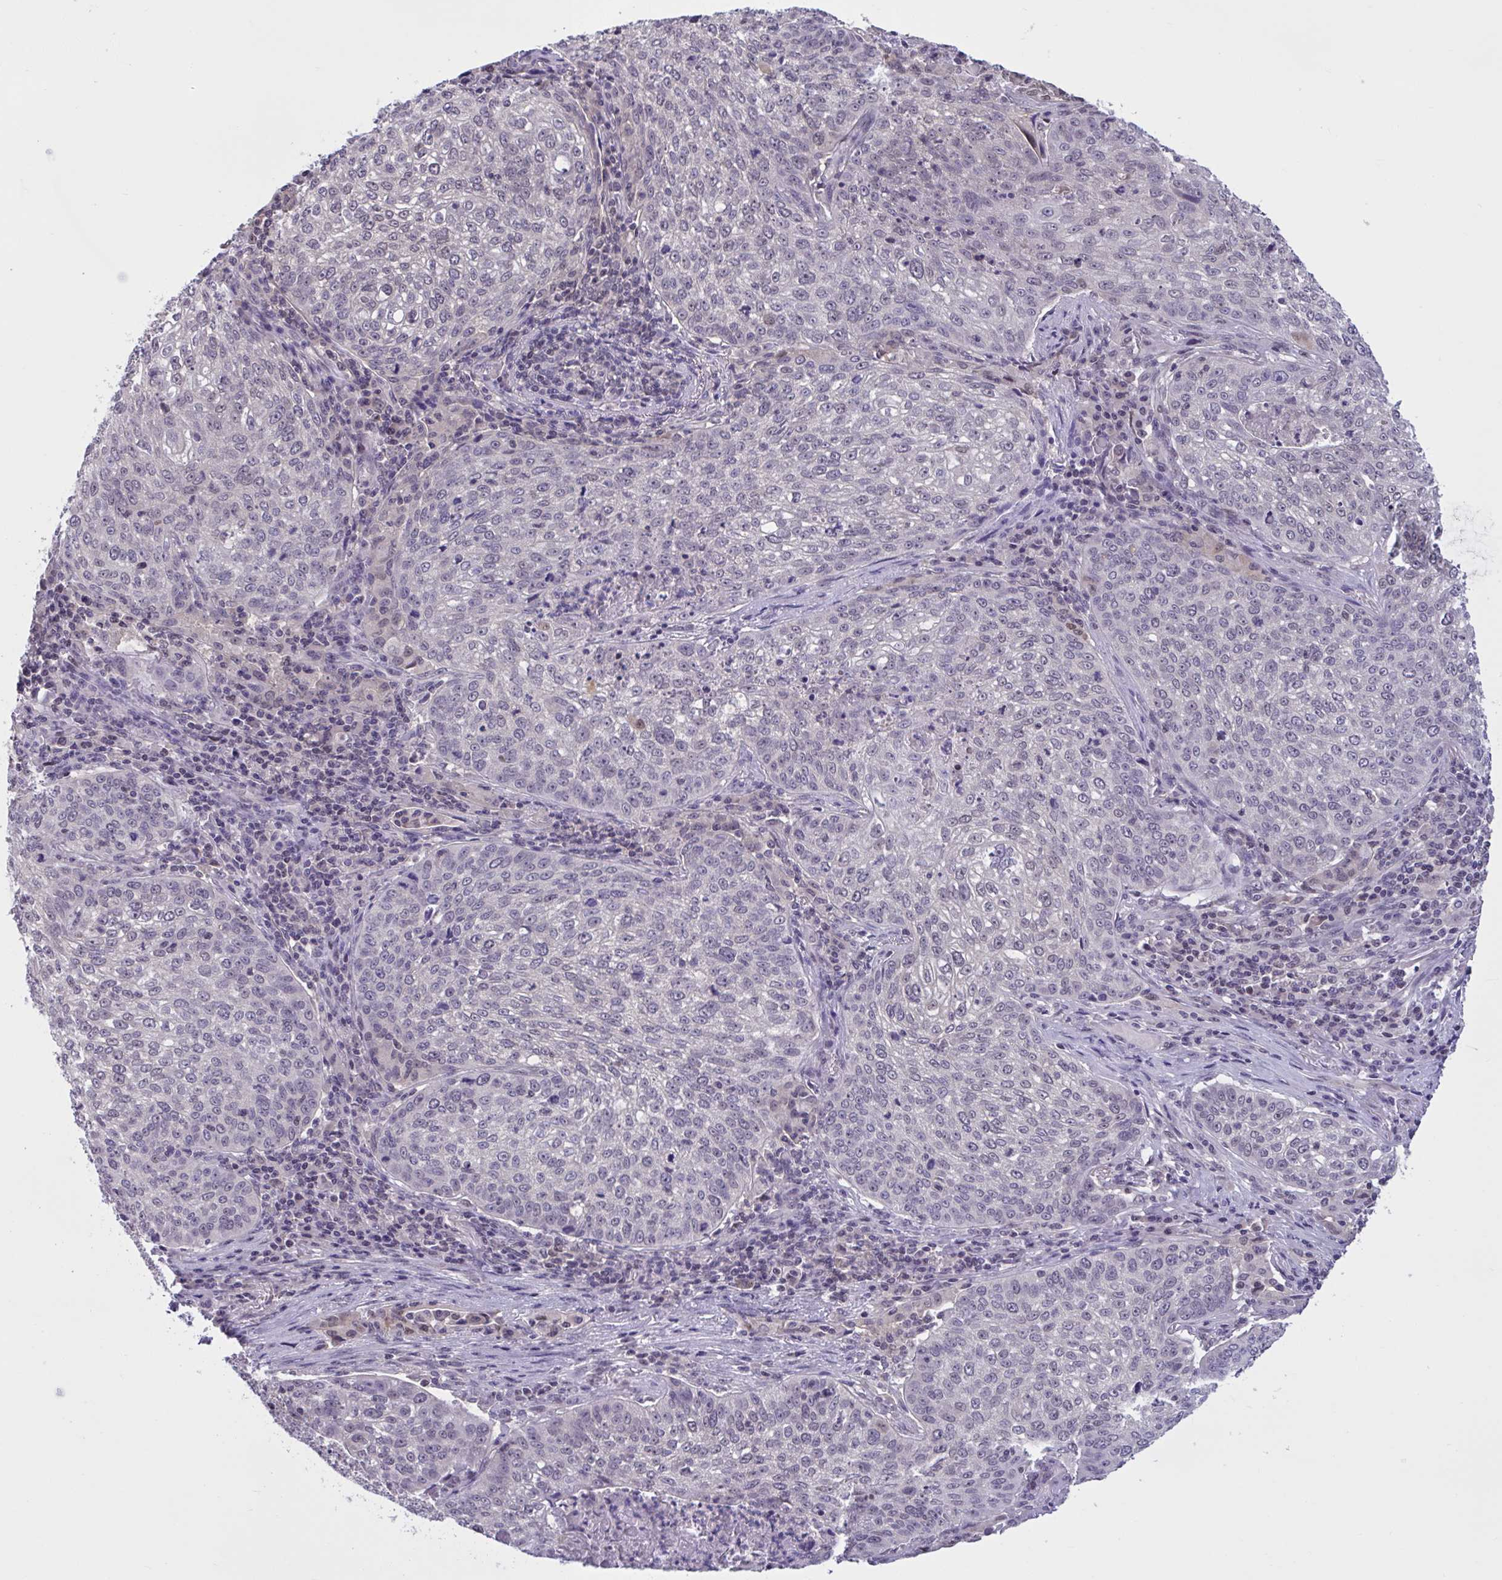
{"staining": {"intensity": "moderate", "quantity": "25%-75%", "location": "nuclear"}, "tissue": "lung cancer", "cell_type": "Tumor cells", "image_type": "cancer", "snomed": [{"axis": "morphology", "description": "Squamous cell carcinoma, NOS"}, {"axis": "topography", "description": "Lung"}], "caption": "IHC micrograph of neoplastic tissue: lung squamous cell carcinoma stained using IHC shows medium levels of moderate protein expression localized specifically in the nuclear of tumor cells, appearing as a nuclear brown color.", "gene": "RBL1", "patient": {"sex": "male", "age": 63}}